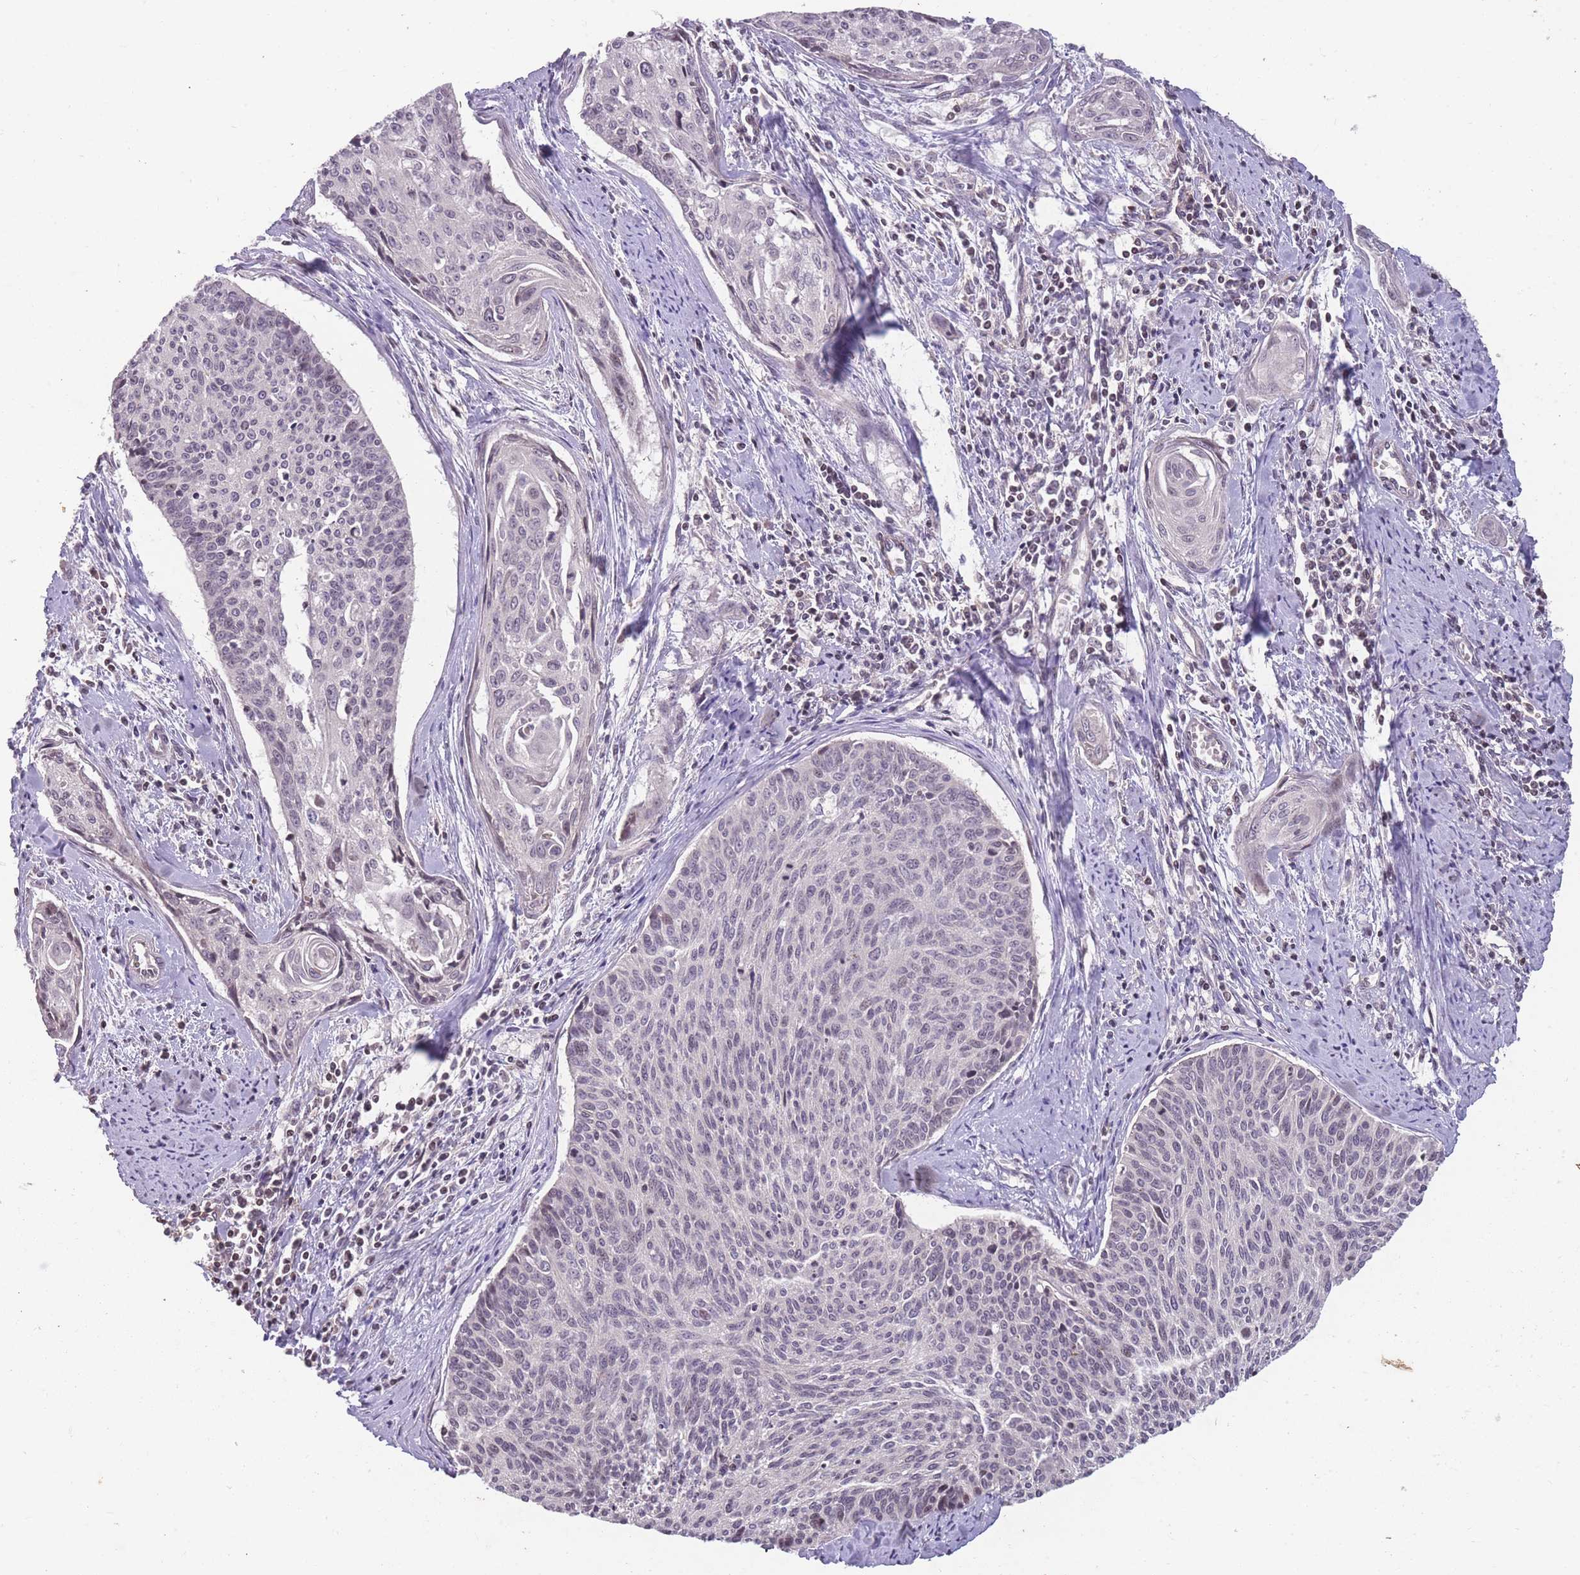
{"staining": {"intensity": "negative", "quantity": "none", "location": "none"}, "tissue": "cervical cancer", "cell_type": "Tumor cells", "image_type": "cancer", "snomed": [{"axis": "morphology", "description": "Squamous cell carcinoma, NOS"}, {"axis": "topography", "description": "Cervix"}], "caption": "Micrograph shows no significant protein staining in tumor cells of squamous cell carcinoma (cervical). (DAB (3,3'-diaminobenzidine) immunohistochemistry, high magnification).", "gene": "GGT5", "patient": {"sex": "female", "age": 55}}